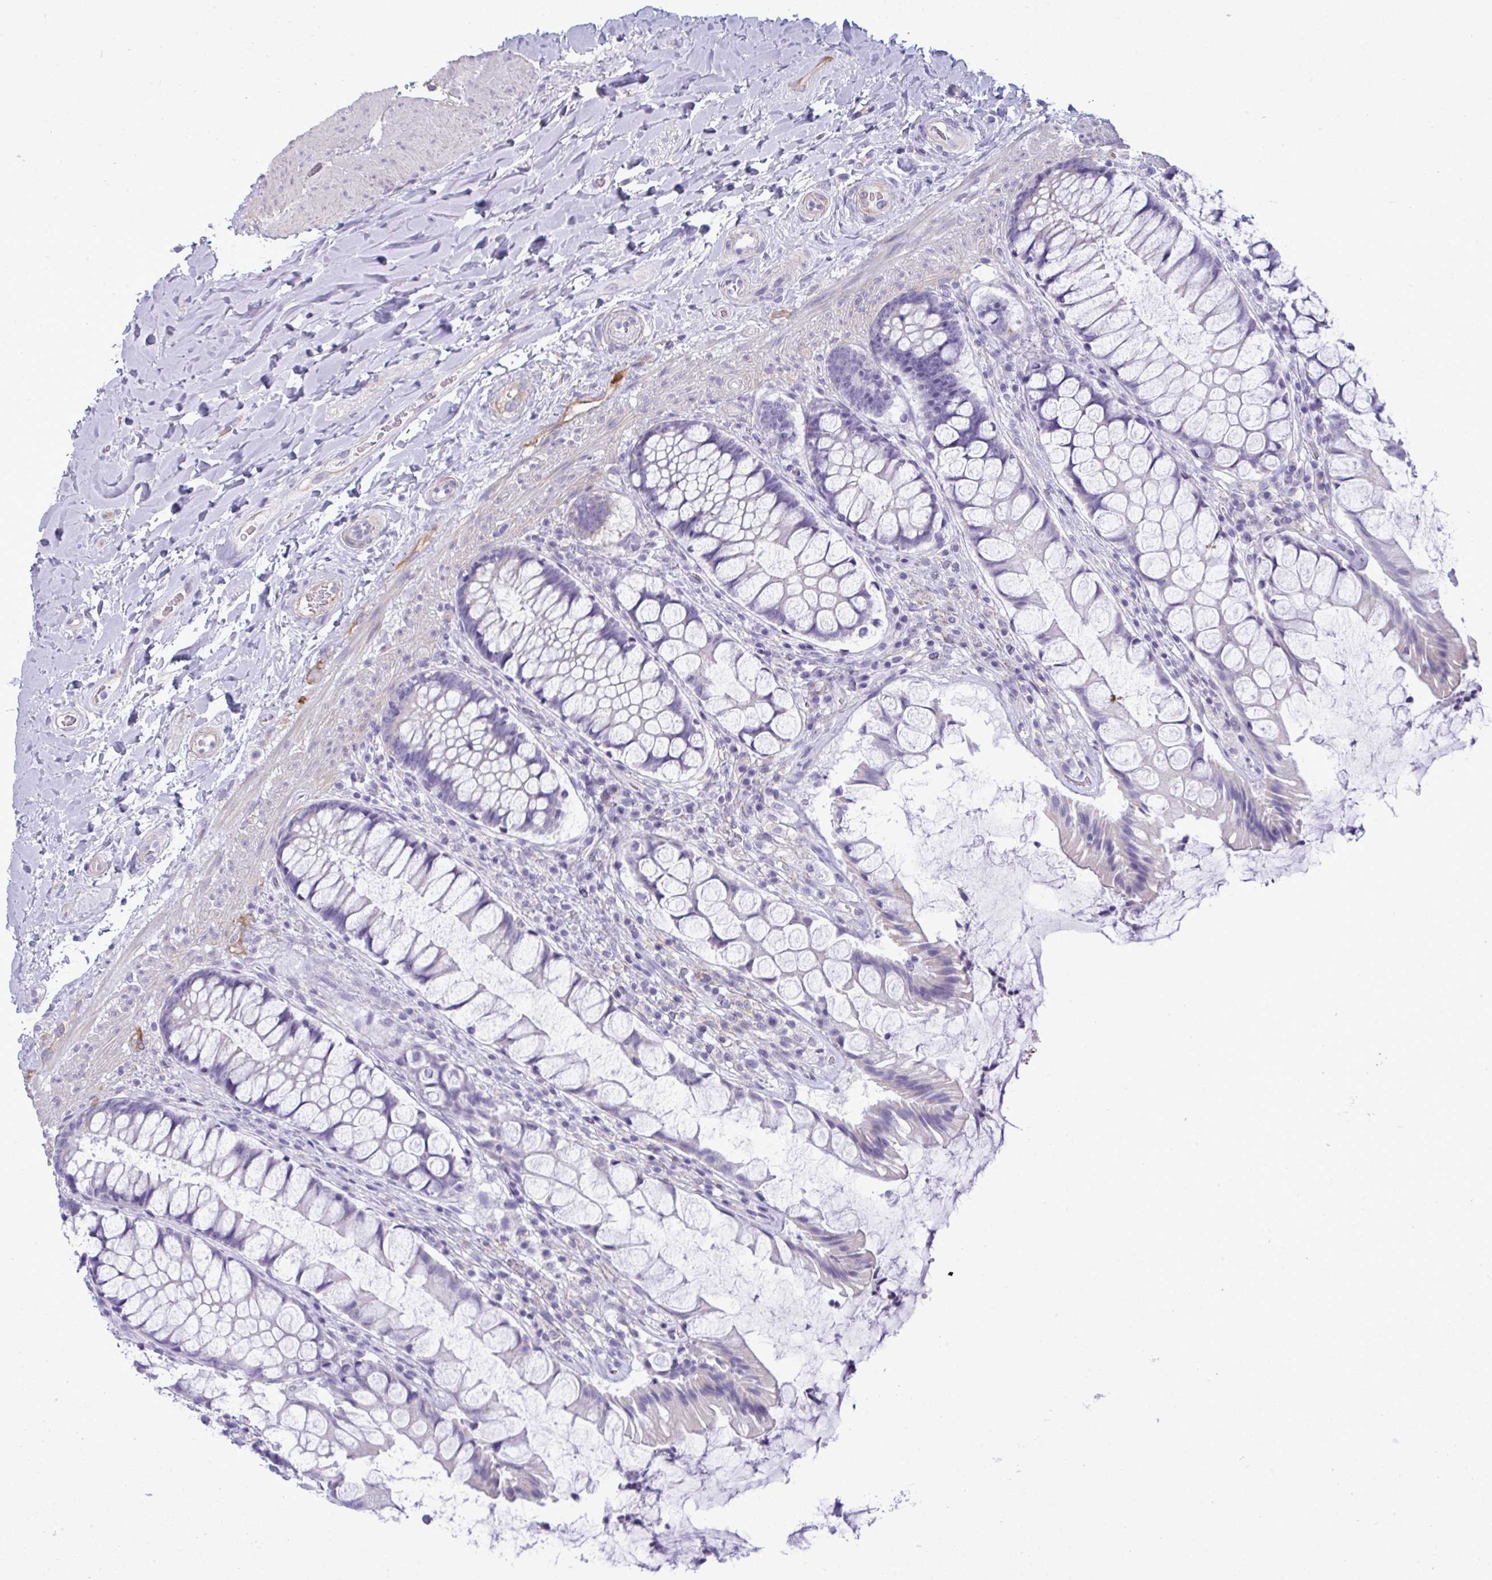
{"staining": {"intensity": "negative", "quantity": "none", "location": "none"}, "tissue": "rectum", "cell_type": "Glandular cells", "image_type": "normal", "snomed": [{"axis": "morphology", "description": "Normal tissue, NOS"}, {"axis": "topography", "description": "Rectum"}], "caption": "Histopathology image shows no significant protein staining in glandular cells of normal rectum. Nuclei are stained in blue.", "gene": "MYH10", "patient": {"sex": "female", "age": 58}}